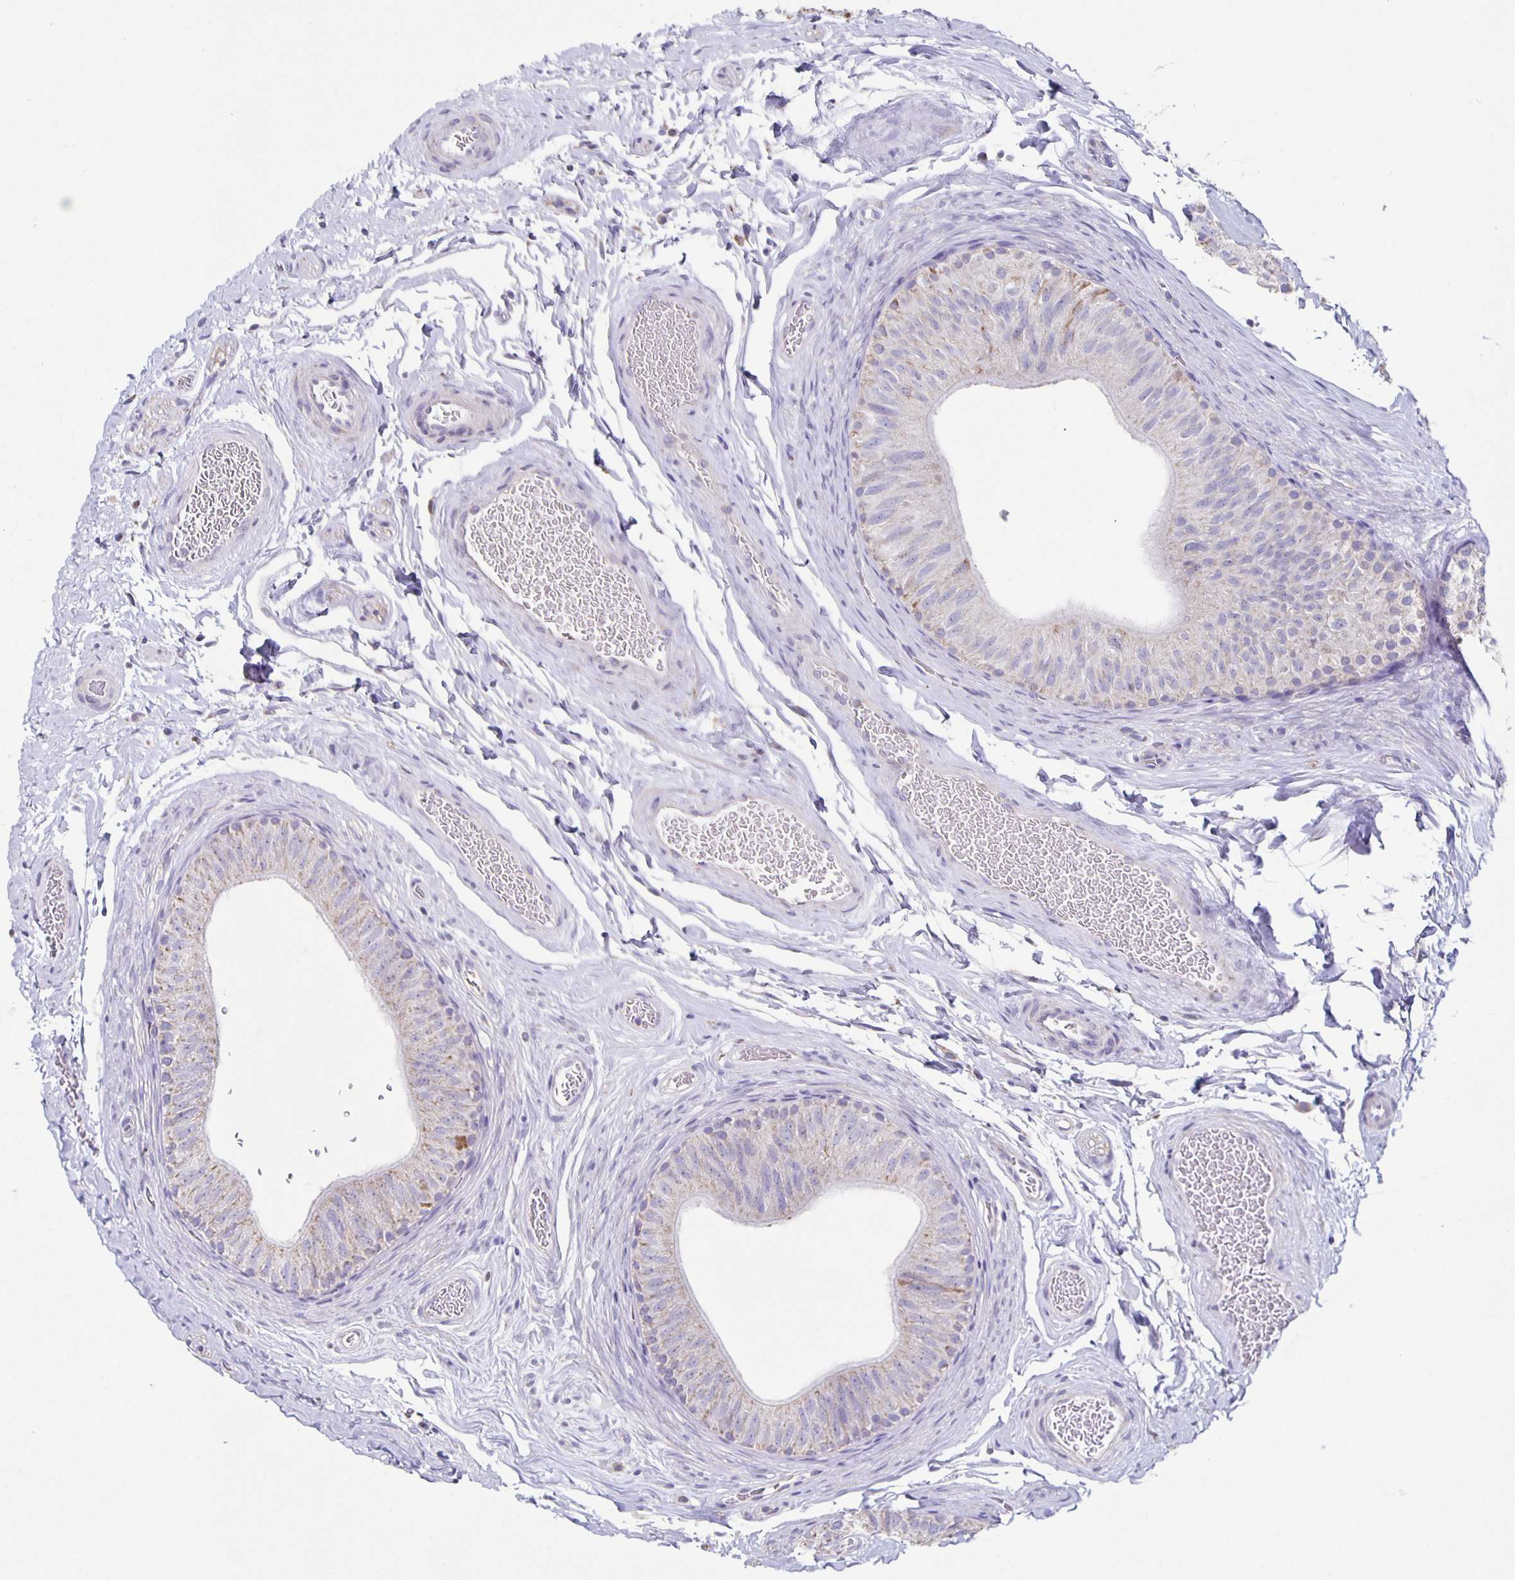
{"staining": {"intensity": "weak", "quantity": "<25%", "location": "cytoplasmic/membranous"}, "tissue": "epididymis", "cell_type": "Glandular cells", "image_type": "normal", "snomed": [{"axis": "morphology", "description": "Normal tissue, NOS"}, {"axis": "topography", "description": "Epididymis, spermatic cord, NOS"}, {"axis": "topography", "description": "Epididymis"}], "caption": "Protein analysis of benign epididymis displays no significant staining in glandular cells.", "gene": "TPPP", "patient": {"sex": "male", "age": 31}}